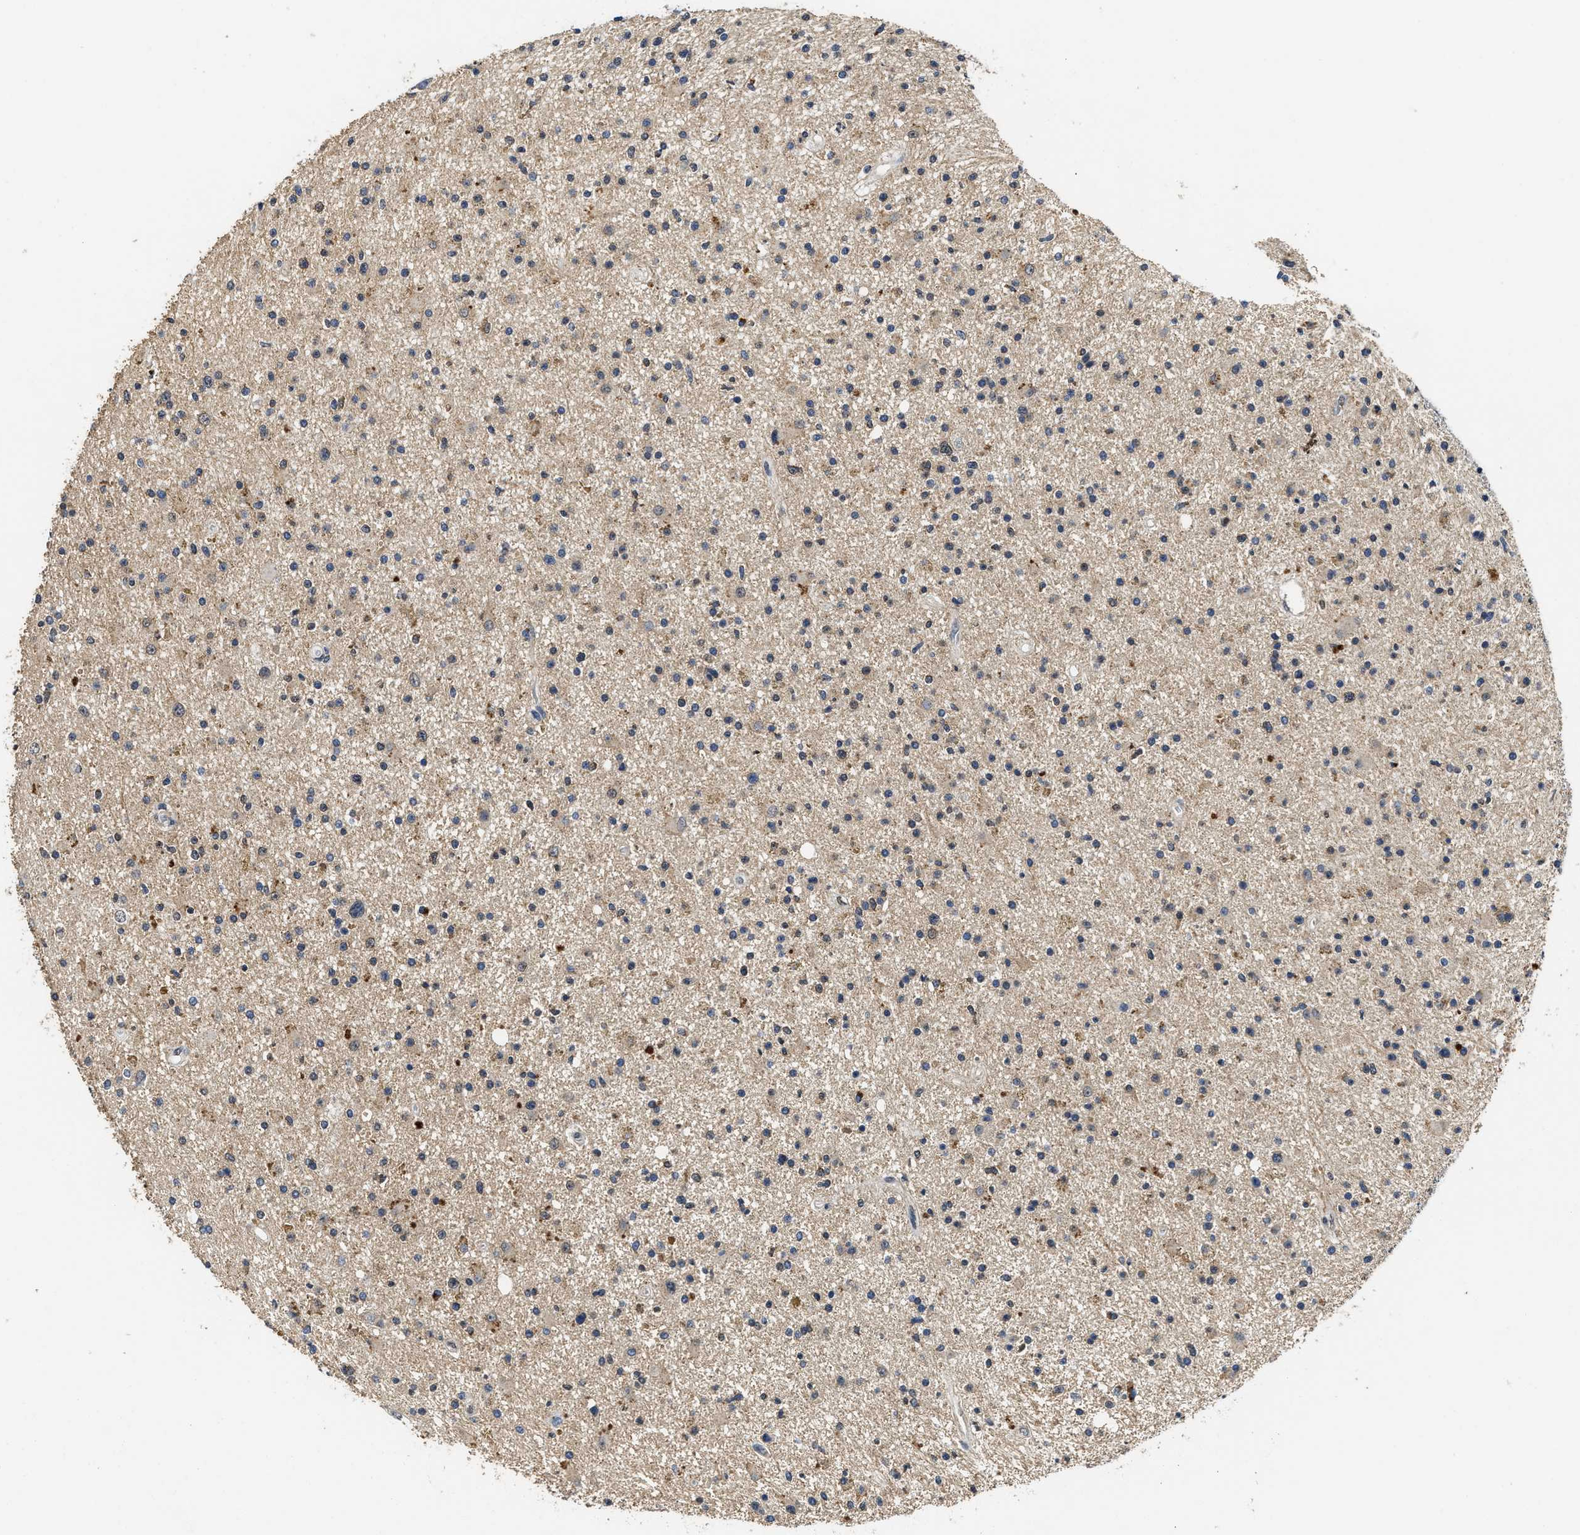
{"staining": {"intensity": "weak", "quantity": ">75%", "location": "cytoplasmic/membranous"}, "tissue": "glioma", "cell_type": "Tumor cells", "image_type": "cancer", "snomed": [{"axis": "morphology", "description": "Glioma, malignant, High grade"}, {"axis": "topography", "description": "Brain"}], "caption": "Immunohistochemical staining of high-grade glioma (malignant) displays weak cytoplasmic/membranous protein positivity in approximately >75% of tumor cells.", "gene": "CTNNA1", "patient": {"sex": "male", "age": 33}}